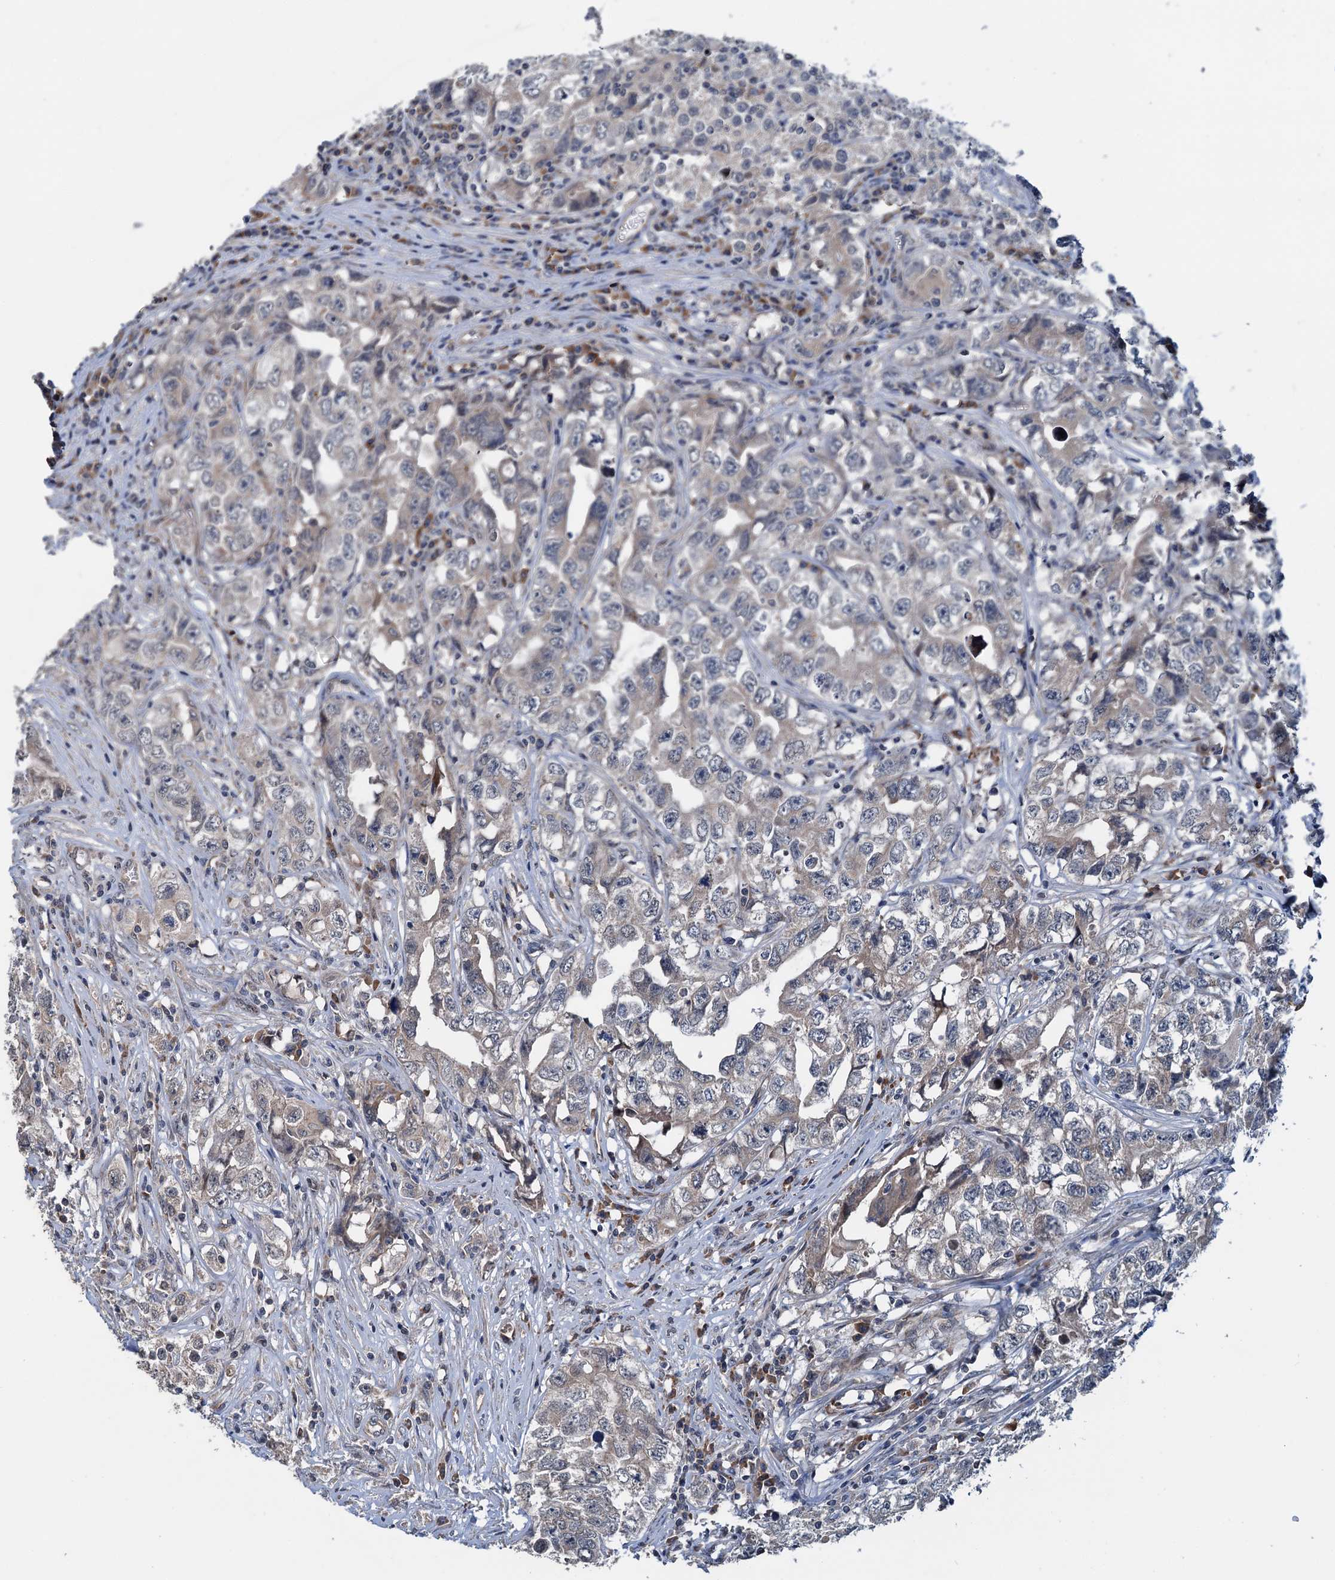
{"staining": {"intensity": "weak", "quantity": ">75%", "location": "cytoplasmic/membranous"}, "tissue": "testis cancer", "cell_type": "Tumor cells", "image_type": "cancer", "snomed": [{"axis": "morphology", "description": "Seminoma, NOS"}, {"axis": "morphology", "description": "Carcinoma, Embryonal, NOS"}, {"axis": "topography", "description": "Testis"}], "caption": "This micrograph demonstrates testis embryonal carcinoma stained with immunohistochemistry to label a protein in brown. The cytoplasmic/membranous of tumor cells show weak positivity for the protein. Nuclei are counter-stained blue.", "gene": "ELAC1", "patient": {"sex": "male", "age": 43}}